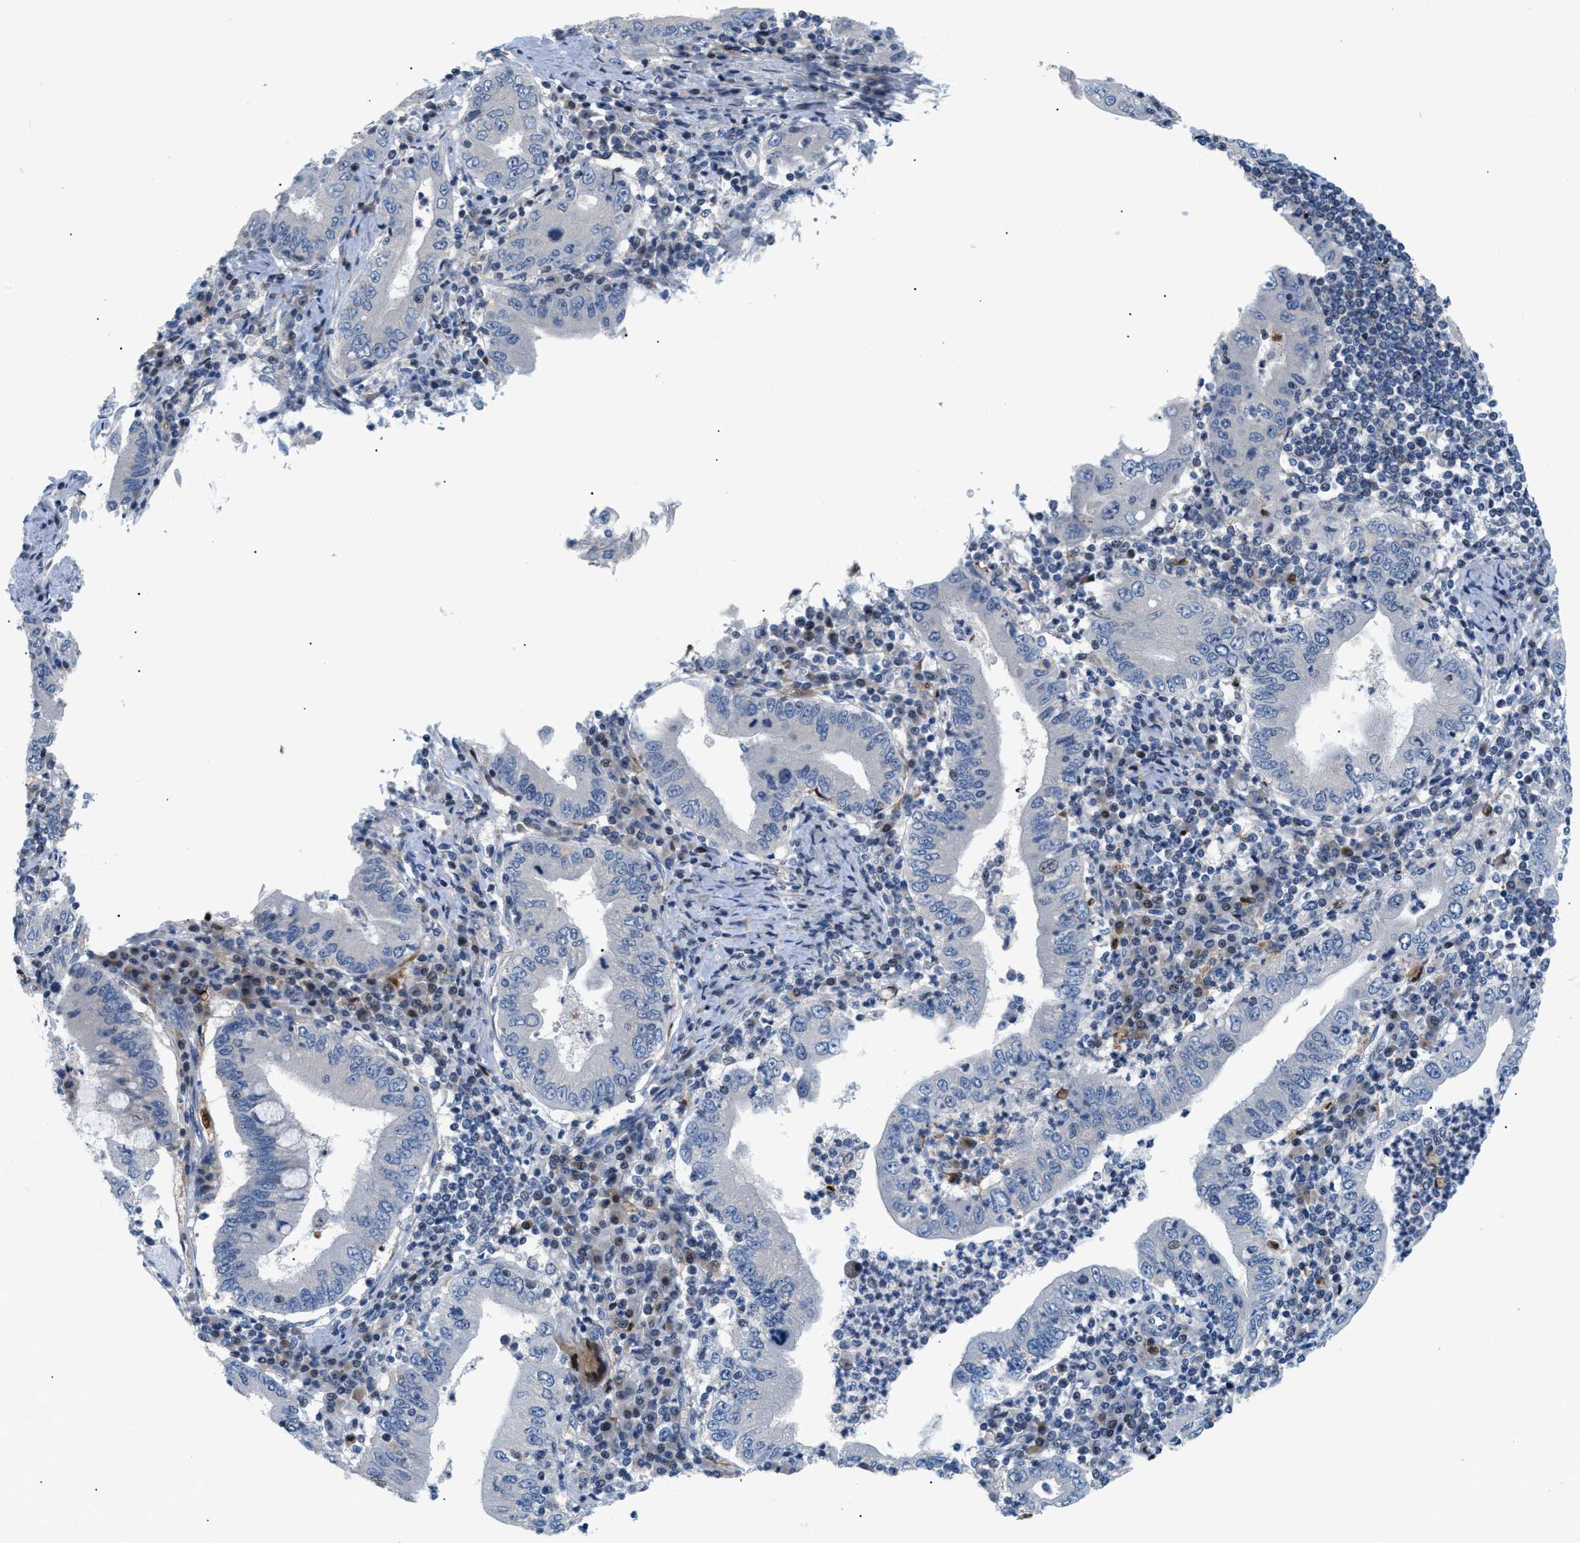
{"staining": {"intensity": "negative", "quantity": "none", "location": "none"}, "tissue": "stomach cancer", "cell_type": "Tumor cells", "image_type": "cancer", "snomed": [{"axis": "morphology", "description": "Normal tissue, NOS"}, {"axis": "morphology", "description": "Adenocarcinoma, NOS"}, {"axis": "topography", "description": "Esophagus"}, {"axis": "topography", "description": "Stomach, upper"}, {"axis": "topography", "description": "Peripheral nerve tissue"}], "caption": "Immunohistochemical staining of human stomach cancer (adenocarcinoma) exhibits no significant positivity in tumor cells. Brightfield microscopy of IHC stained with DAB (3,3'-diaminobenzidine) (brown) and hematoxylin (blue), captured at high magnification.", "gene": "FDCSP", "patient": {"sex": "male", "age": 62}}